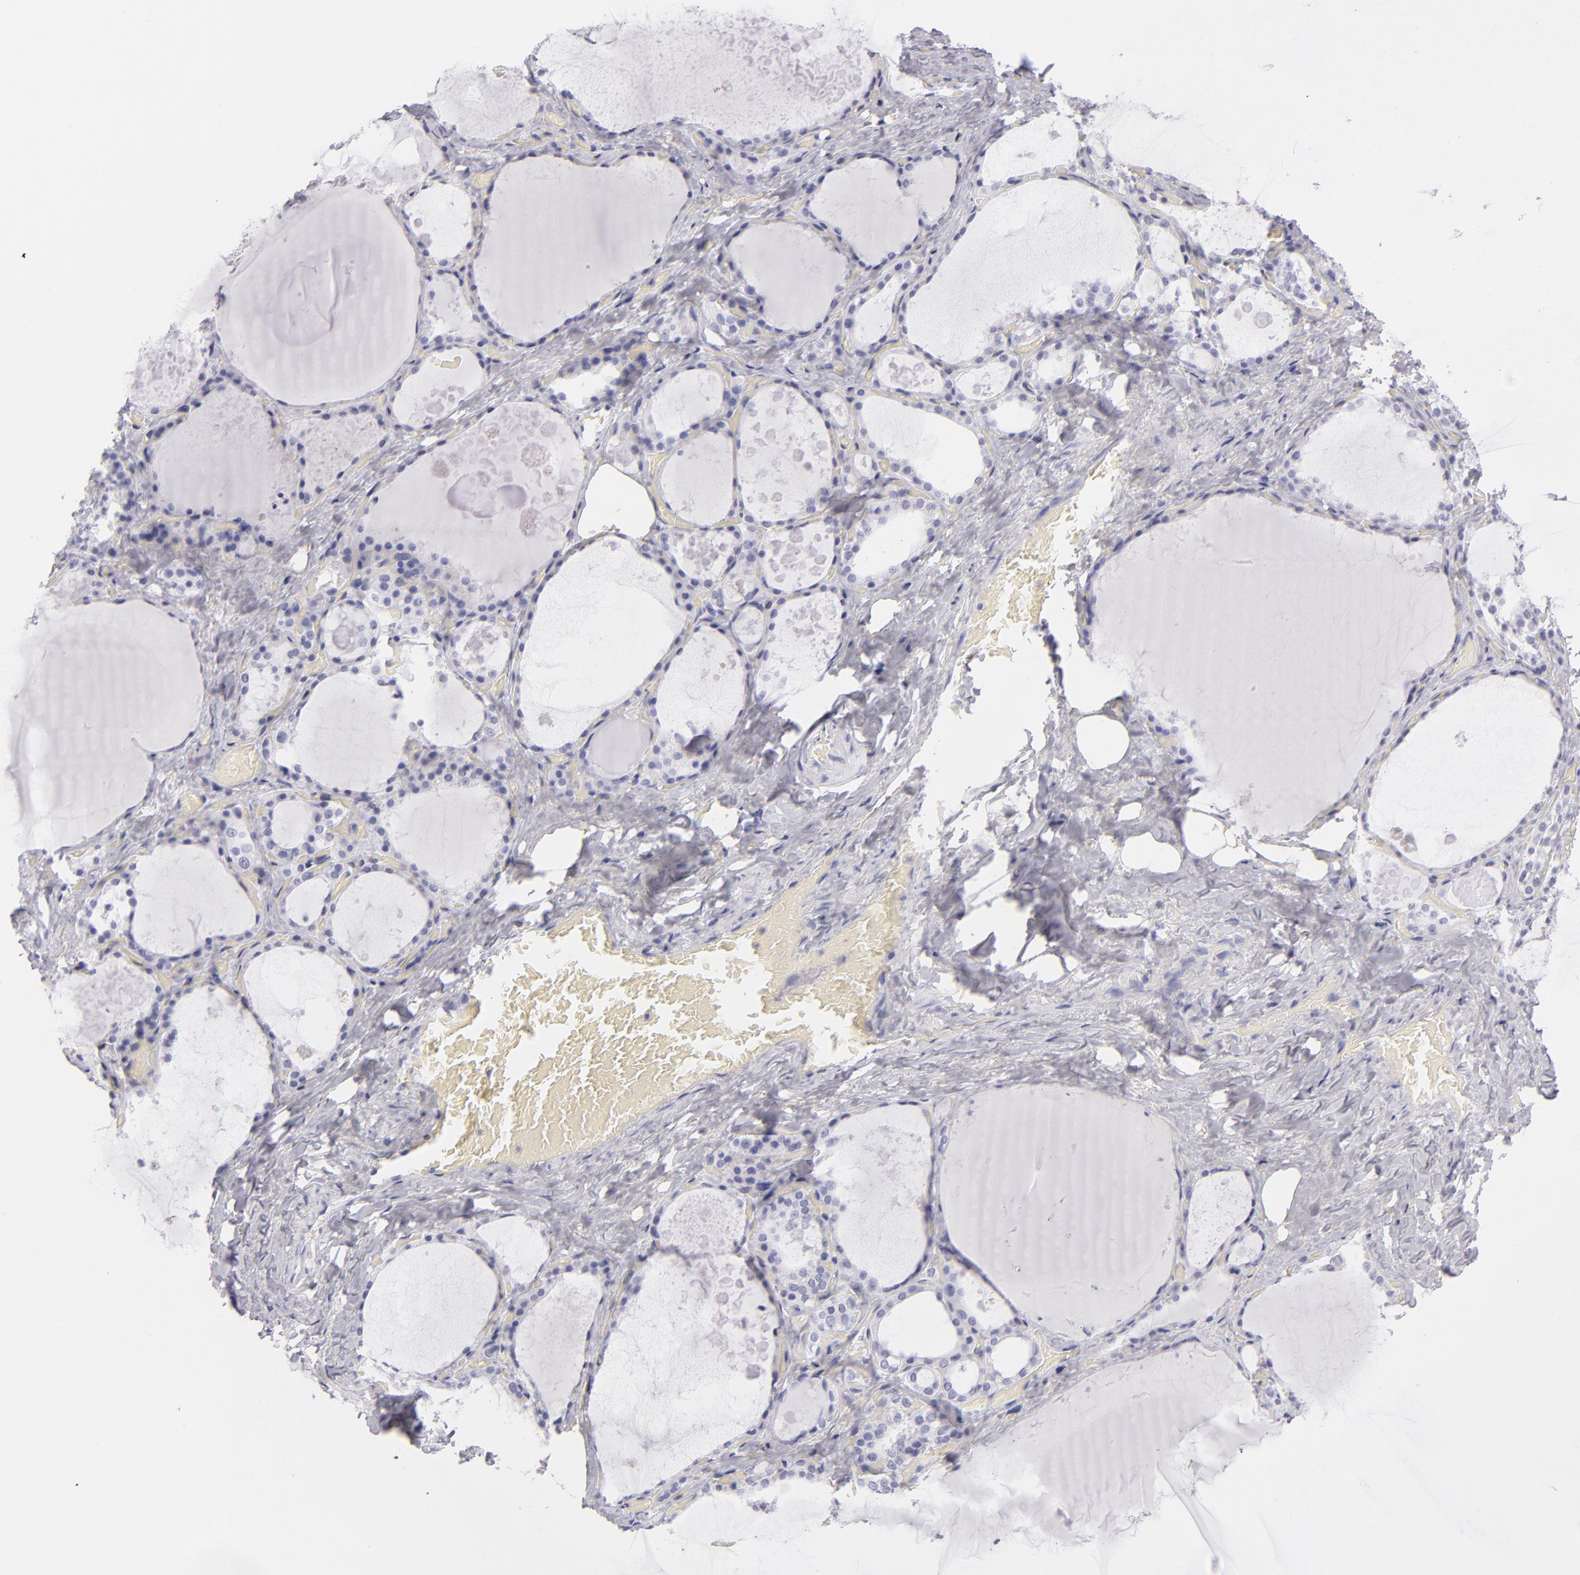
{"staining": {"intensity": "negative", "quantity": "none", "location": "none"}, "tissue": "thyroid gland", "cell_type": "Glandular cells", "image_type": "normal", "snomed": [{"axis": "morphology", "description": "Normal tissue, NOS"}, {"axis": "topography", "description": "Thyroid gland"}], "caption": "The IHC photomicrograph has no significant positivity in glandular cells of thyroid gland. (DAB (3,3'-diaminobenzidine) immunohistochemistry visualized using brightfield microscopy, high magnification).", "gene": "PVALB", "patient": {"sex": "male", "age": 61}}